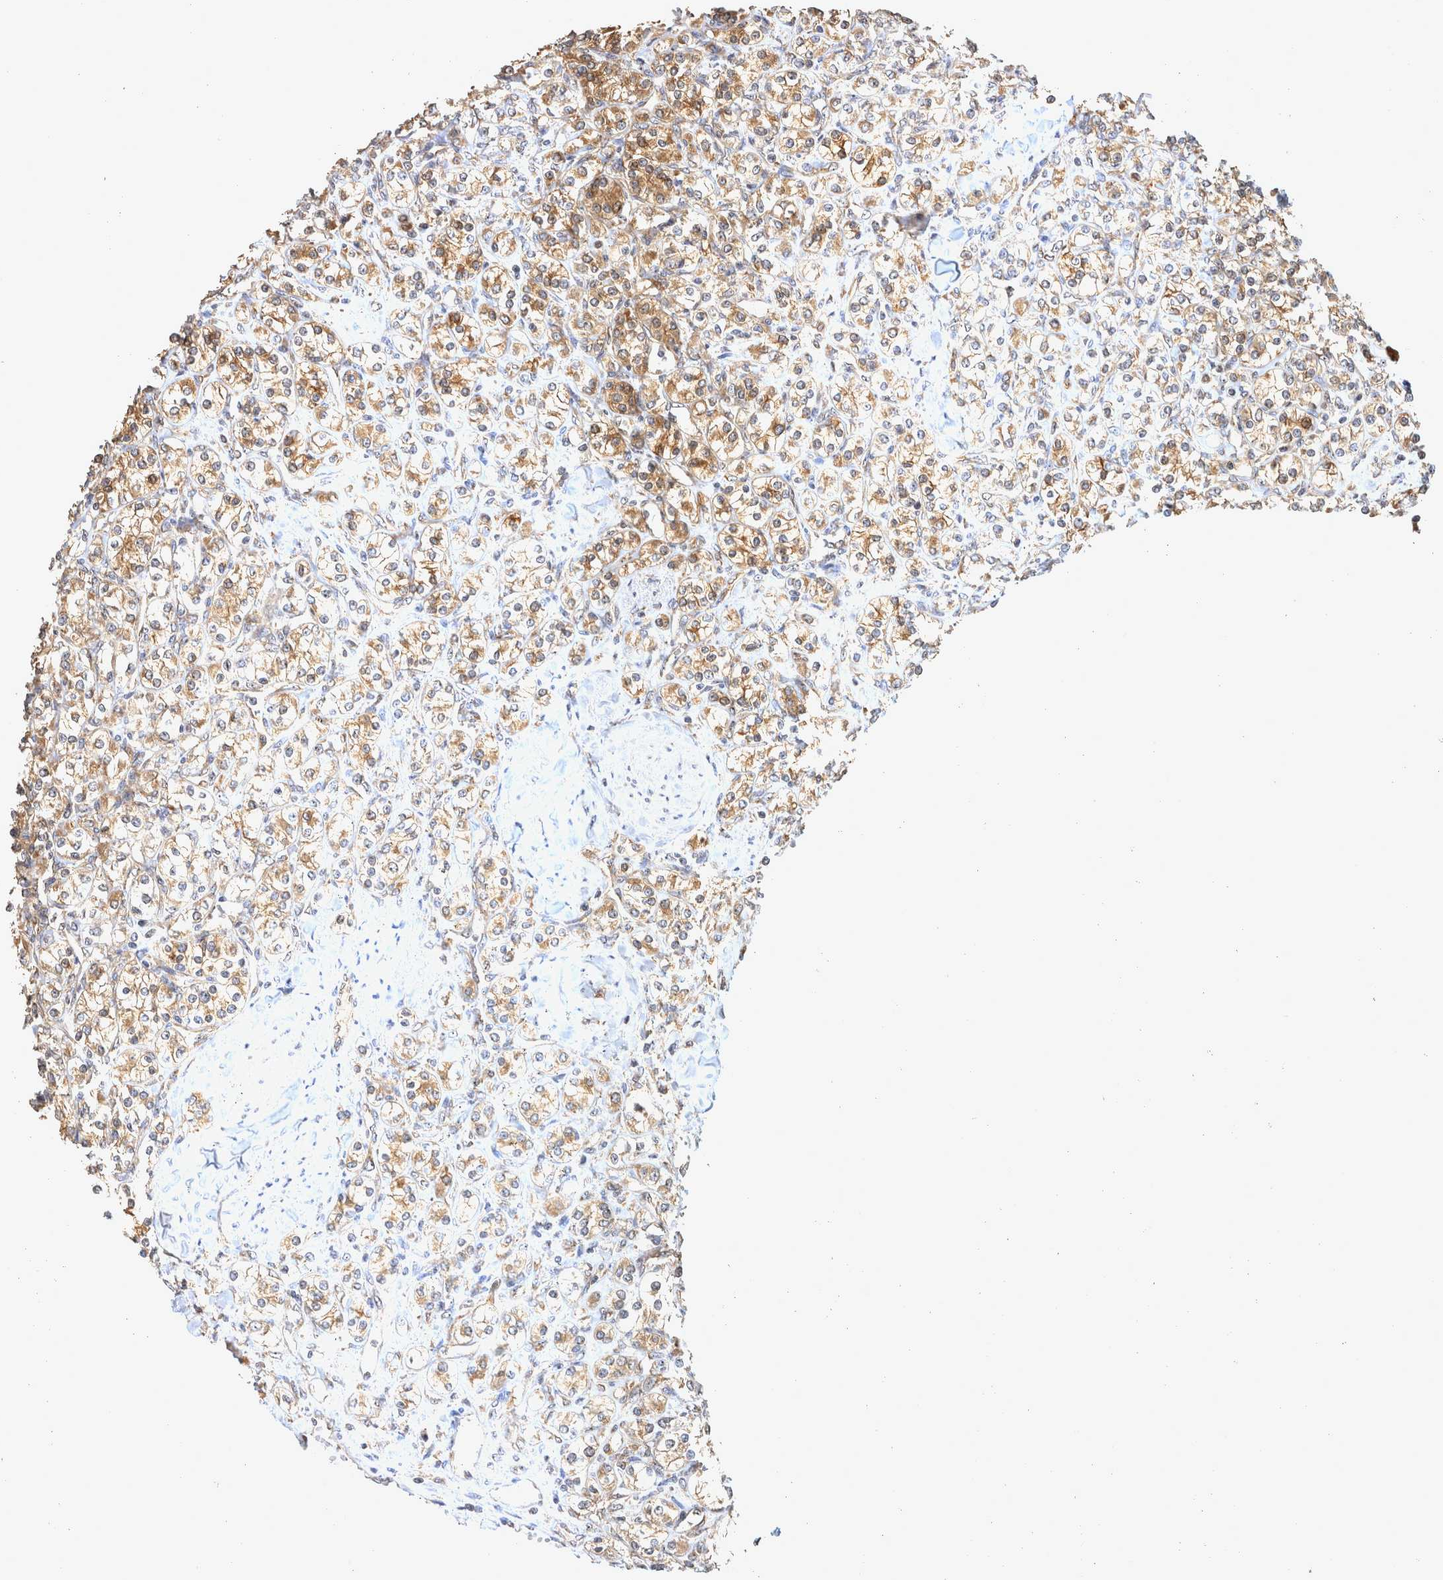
{"staining": {"intensity": "moderate", "quantity": ">75%", "location": "cytoplasmic/membranous"}, "tissue": "renal cancer", "cell_type": "Tumor cells", "image_type": "cancer", "snomed": [{"axis": "morphology", "description": "Adenocarcinoma, NOS"}, {"axis": "topography", "description": "Kidney"}], "caption": "Protein expression analysis of human renal cancer reveals moderate cytoplasmic/membranous expression in about >75% of tumor cells.", "gene": "ATXN2", "patient": {"sex": "male", "age": 77}}